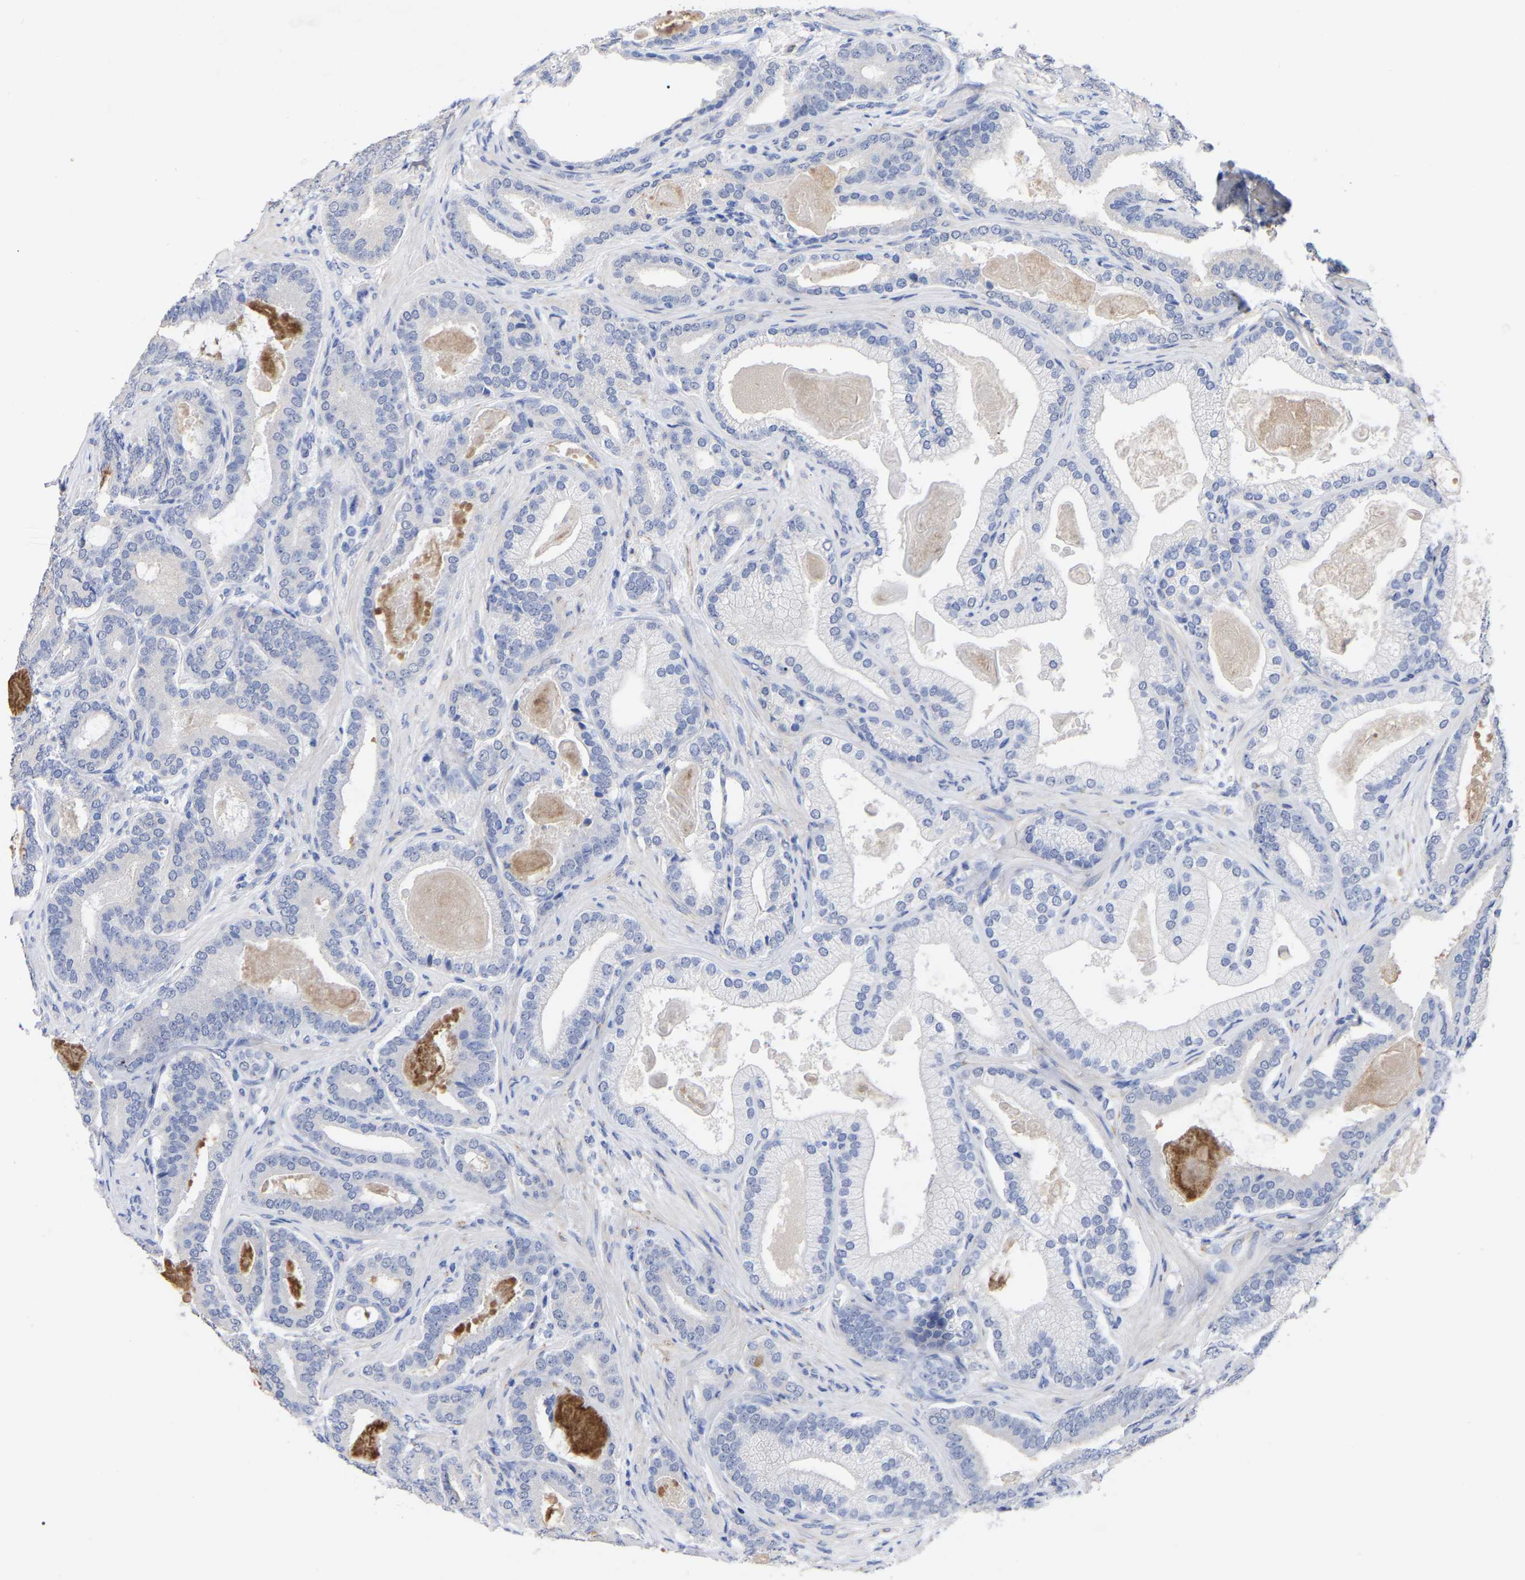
{"staining": {"intensity": "negative", "quantity": "none", "location": "none"}, "tissue": "prostate cancer", "cell_type": "Tumor cells", "image_type": "cancer", "snomed": [{"axis": "morphology", "description": "Adenocarcinoma, High grade"}, {"axis": "topography", "description": "Prostate"}], "caption": "This is a micrograph of immunohistochemistry (IHC) staining of prostate adenocarcinoma (high-grade), which shows no positivity in tumor cells.", "gene": "ANXA13", "patient": {"sex": "male", "age": 60}}